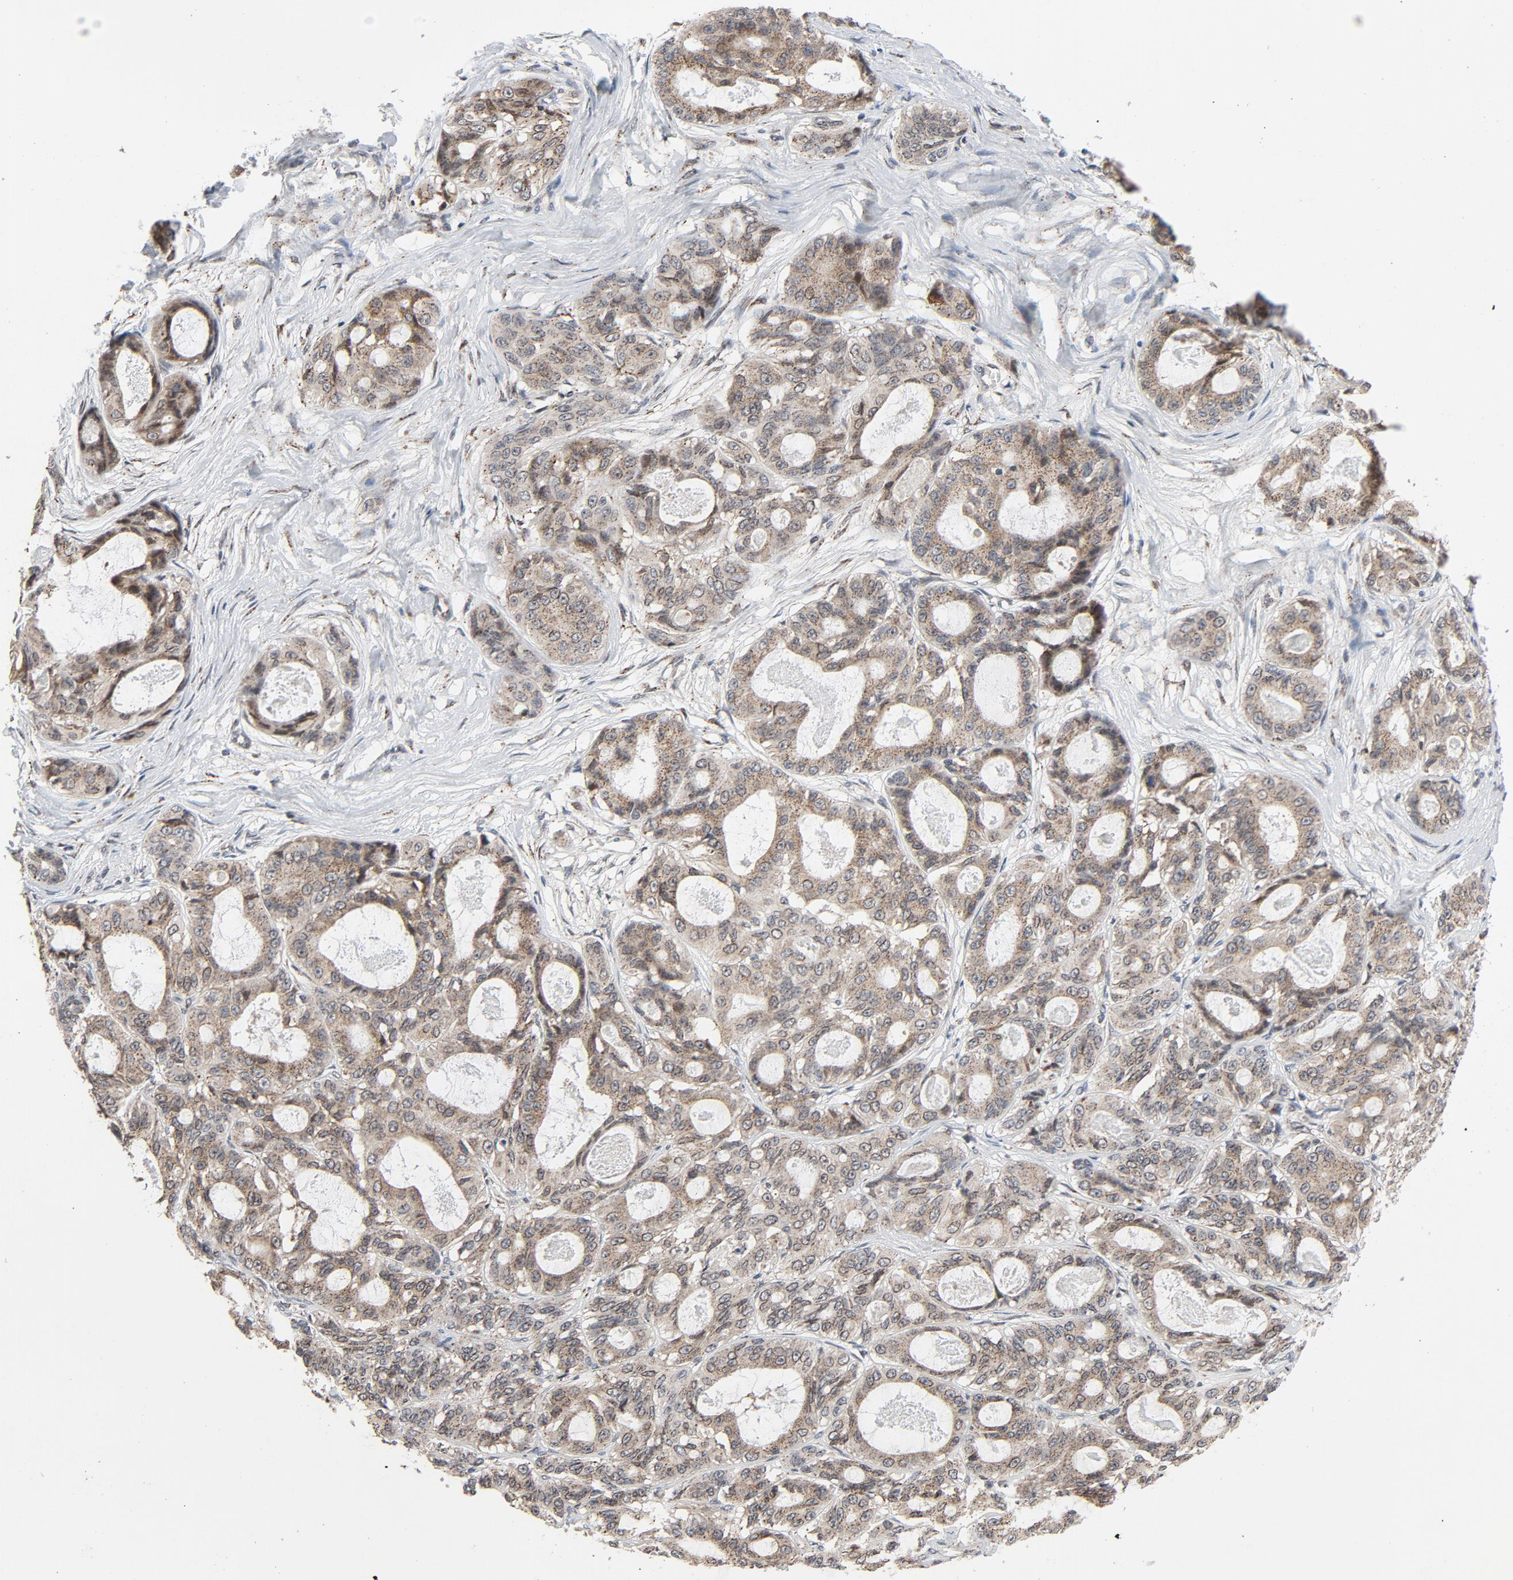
{"staining": {"intensity": "weak", "quantity": "25%-75%", "location": "cytoplasmic/membranous"}, "tissue": "ovarian cancer", "cell_type": "Tumor cells", "image_type": "cancer", "snomed": [{"axis": "morphology", "description": "Carcinoma, endometroid"}, {"axis": "topography", "description": "Ovary"}], "caption": "Tumor cells exhibit low levels of weak cytoplasmic/membranous positivity in approximately 25%-75% of cells in ovarian endometroid carcinoma. Using DAB (brown) and hematoxylin (blue) stains, captured at high magnification using brightfield microscopy.", "gene": "RPL12", "patient": {"sex": "female", "age": 61}}